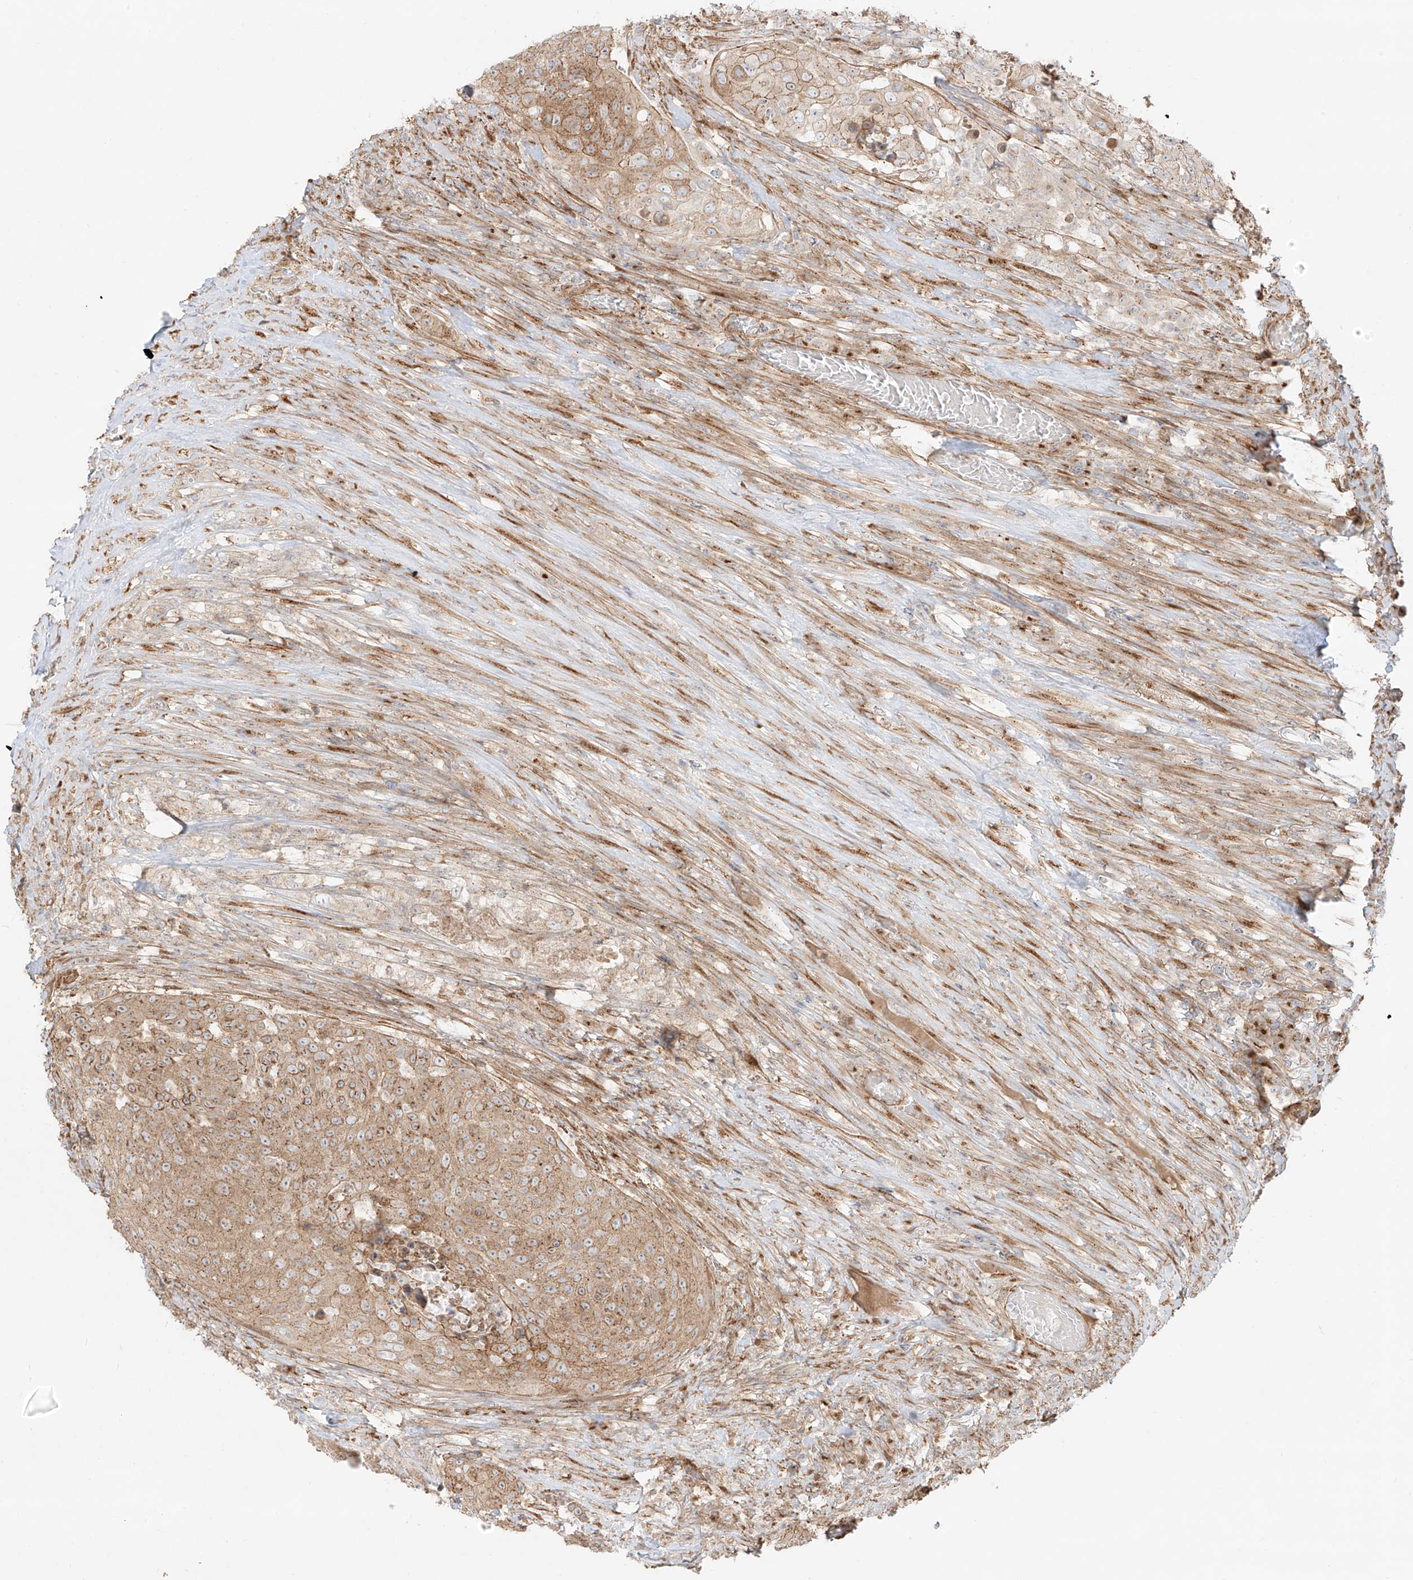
{"staining": {"intensity": "moderate", "quantity": ">75%", "location": "cytoplasmic/membranous"}, "tissue": "urothelial cancer", "cell_type": "Tumor cells", "image_type": "cancer", "snomed": [{"axis": "morphology", "description": "Urothelial carcinoma, High grade"}, {"axis": "topography", "description": "Urinary bladder"}], "caption": "Immunohistochemistry staining of urothelial carcinoma (high-grade), which shows medium levels of moderate cytoplasmic/membranous staining in about >75% of tumor cells indicating moderate cytoplasmic/membranous protein positivity. The staining was performed using DAB (brown) for protein detection and nuclei were counterstained in hematoxylin (blue).", "gene": "ZNF287", "patient": {"sex": "female", "age": 63}}